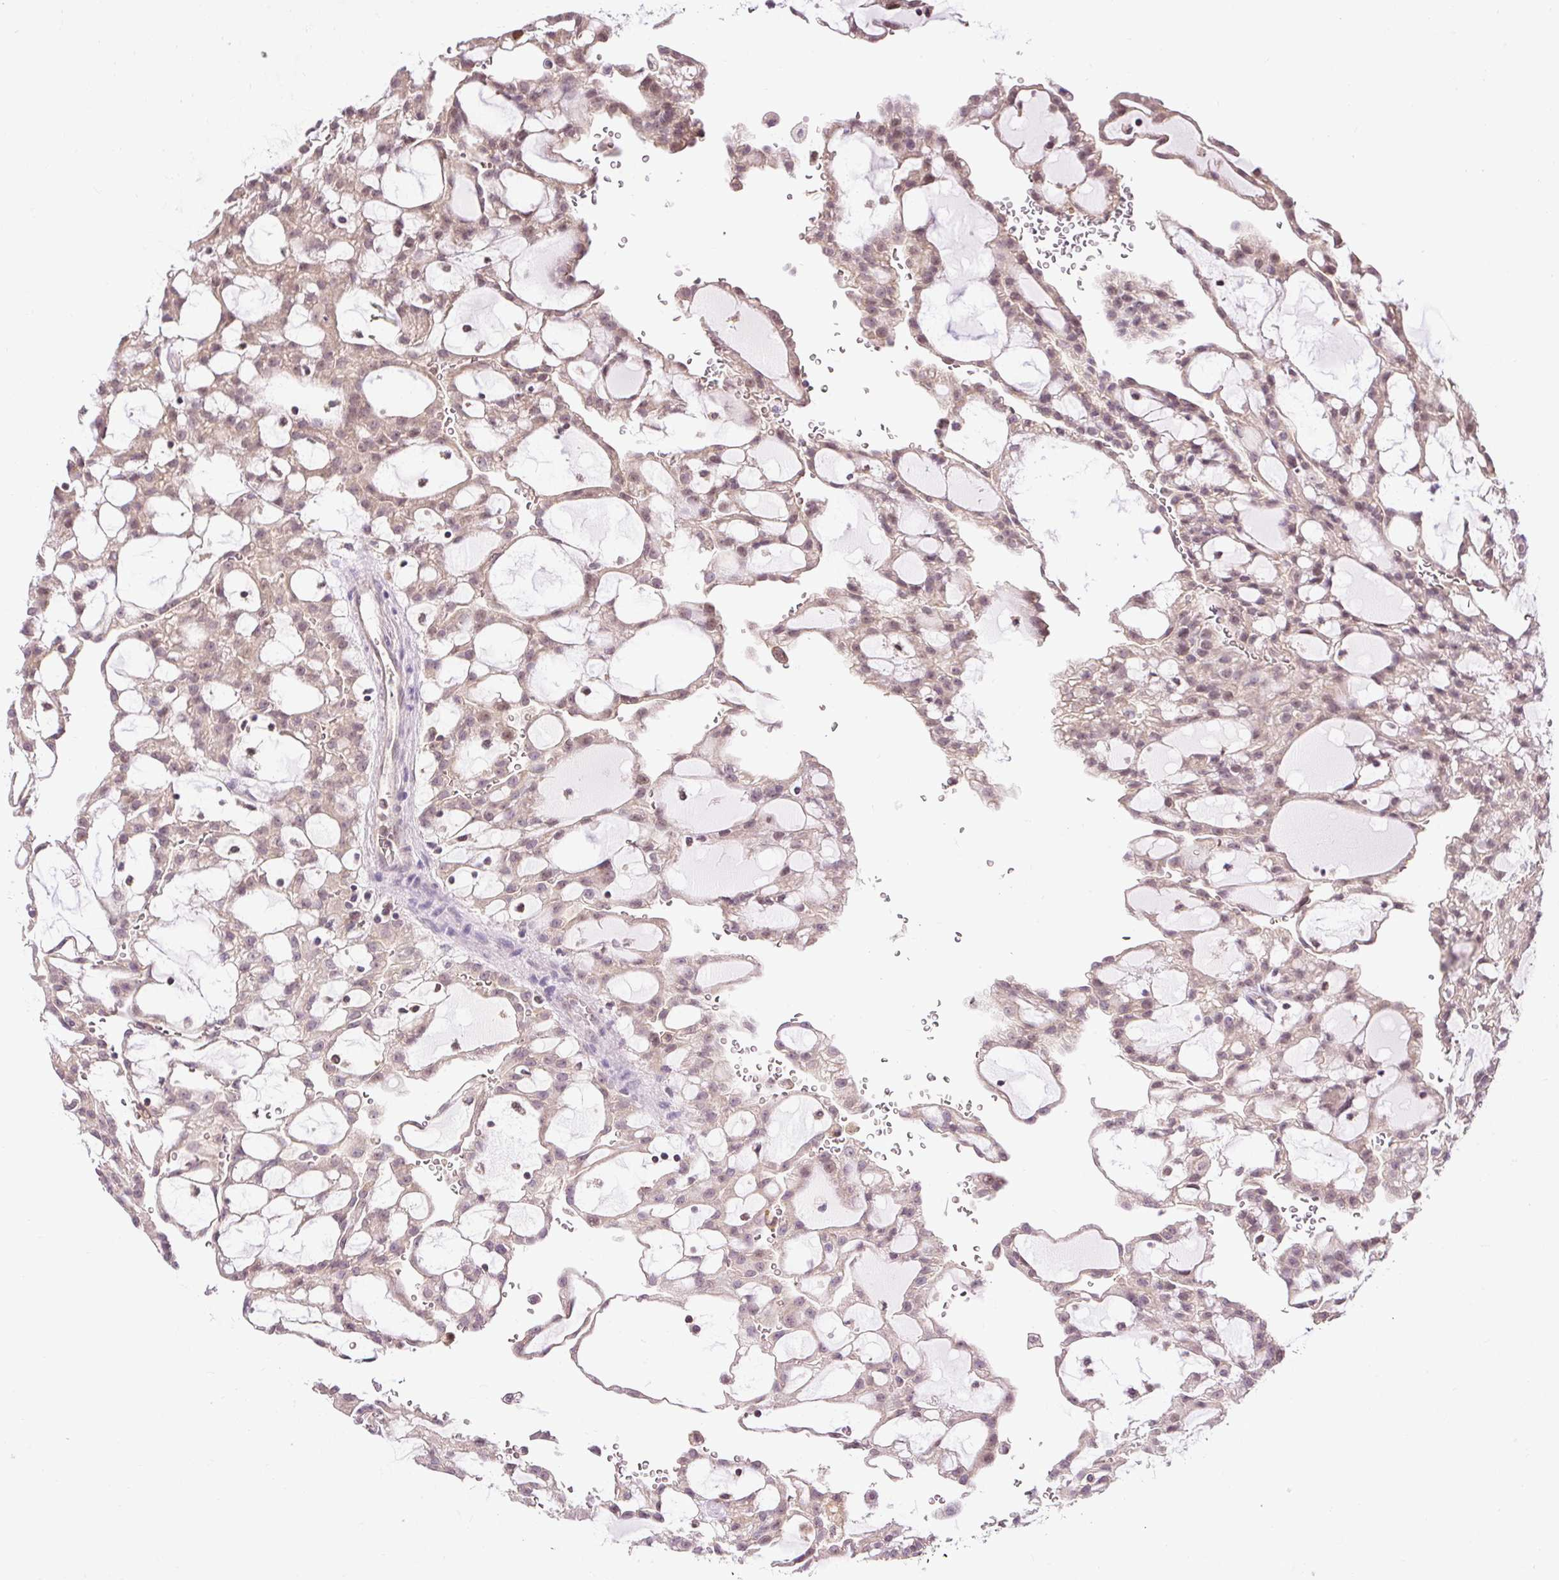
{"staining": {"intensity": "moderate", "quantity": "25%-75%", "location": "nuclear"}, "tissue": "renal cancer", "cell_type": "Tumor cells", "image_type": "cancer", "snomed": [{"axis": "morphology", "description": "Adenocarcinoma, NOS"}, {"axis": "topography", "description": "Kidney"}], "caption": "Renal cancer (adenocarcinoma) tissue reveals moderate nuclear expression in about 25%-75% of tumor cells", "gene": "RACGAP1", "patient": {"sex": "male", "age": 63}}